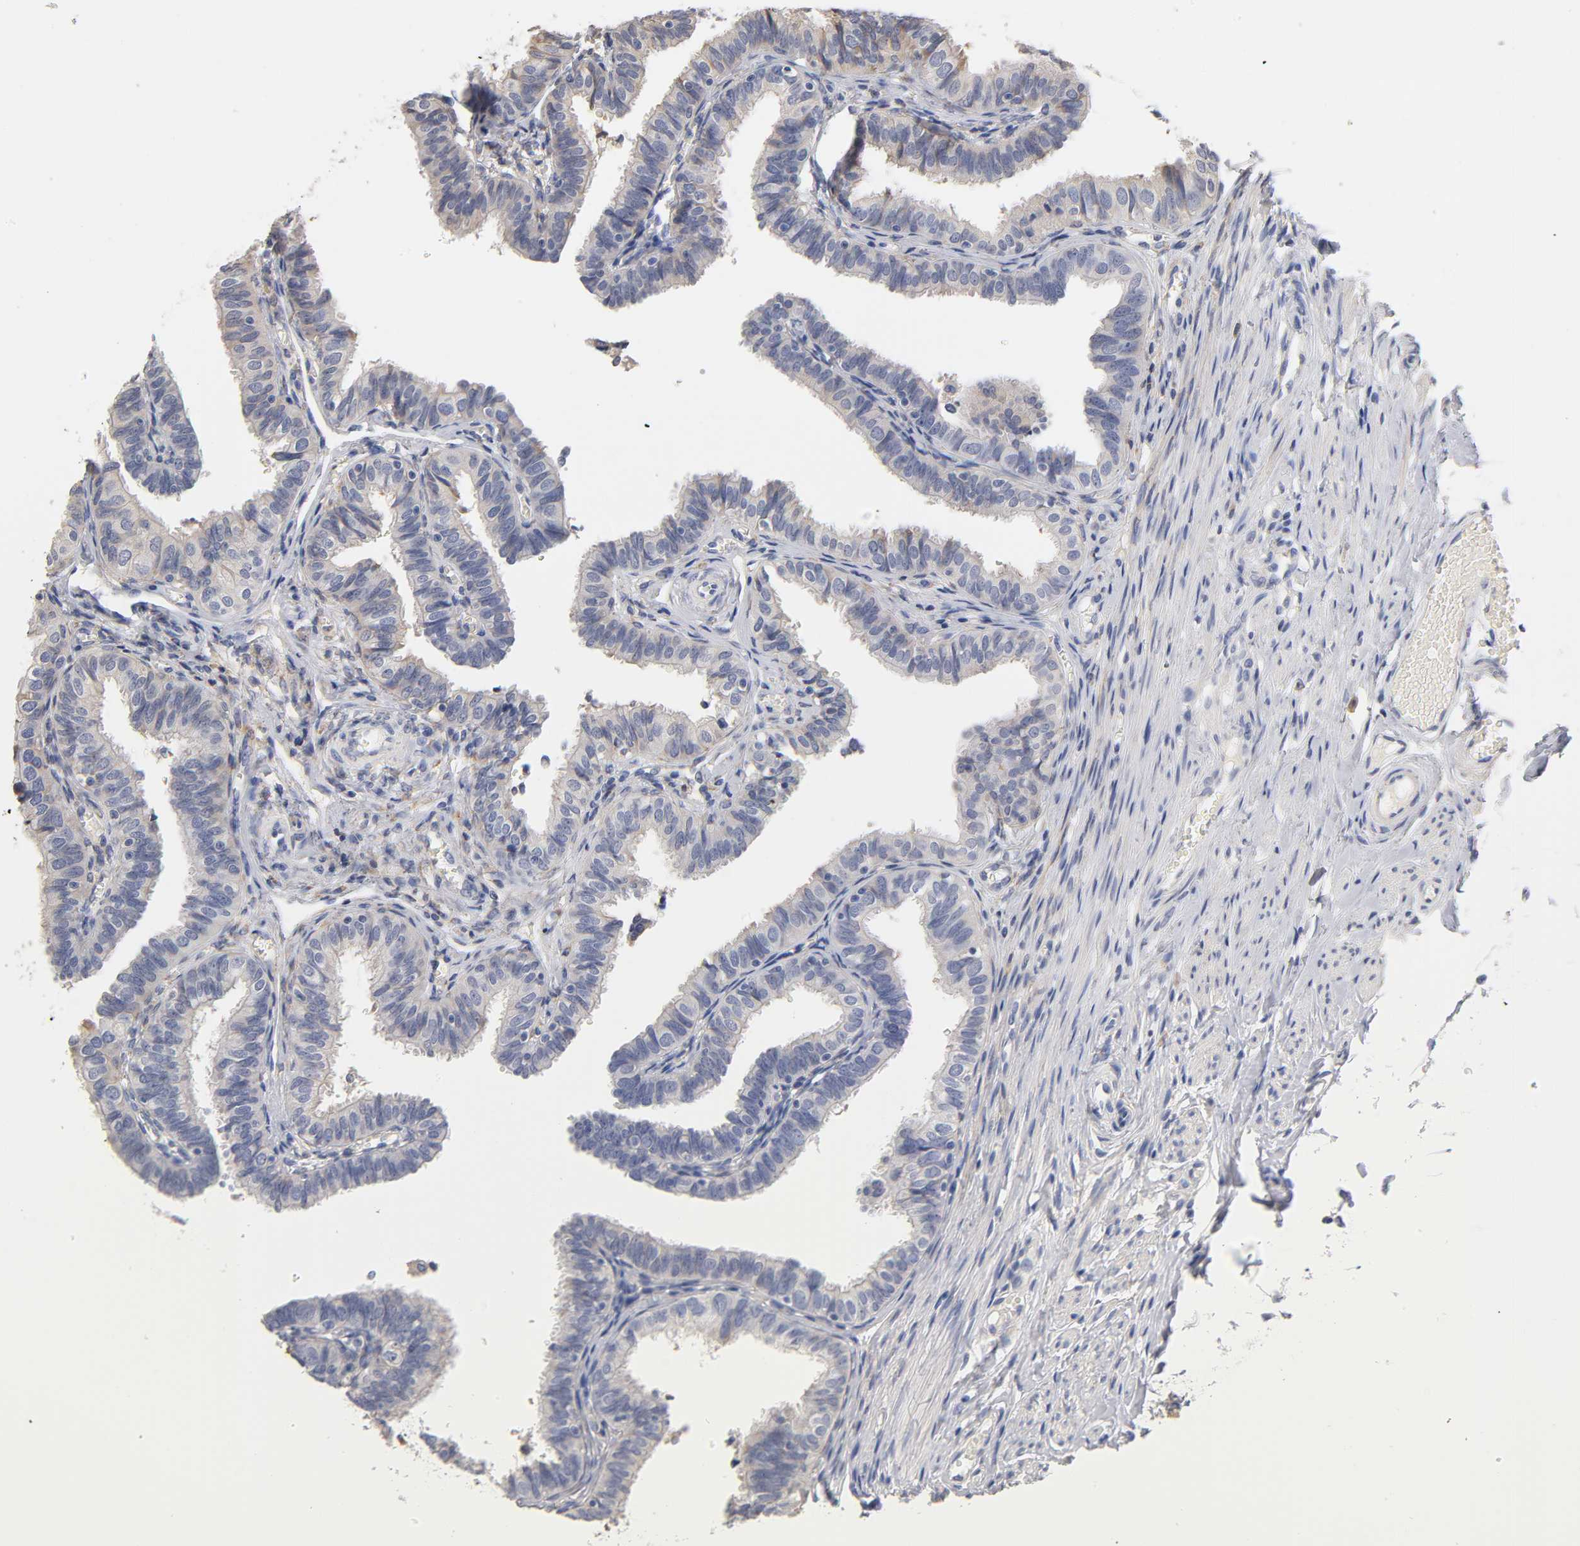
{"staining": {"intensity": "negative", "quantity": "none", "location": "none"}, "tissue": "fallopian tube", "cell_type": "Glandular cells", "image_type": "normal", "snomed": [{"axis": "morphology", "description": "Normal tissue, NOS"}, {"axis": "topography", "description": "Fallopian tube"}], "caption": "The histopathology image exhibits no significant staining in glandular cells of fallopian tube. (DAB (3,3'-diaminobenzidine) immunohistochemistry (IHC), high magnification).", "gene": "LAMB1", "patient": {"sex": "female", "age": 46}}